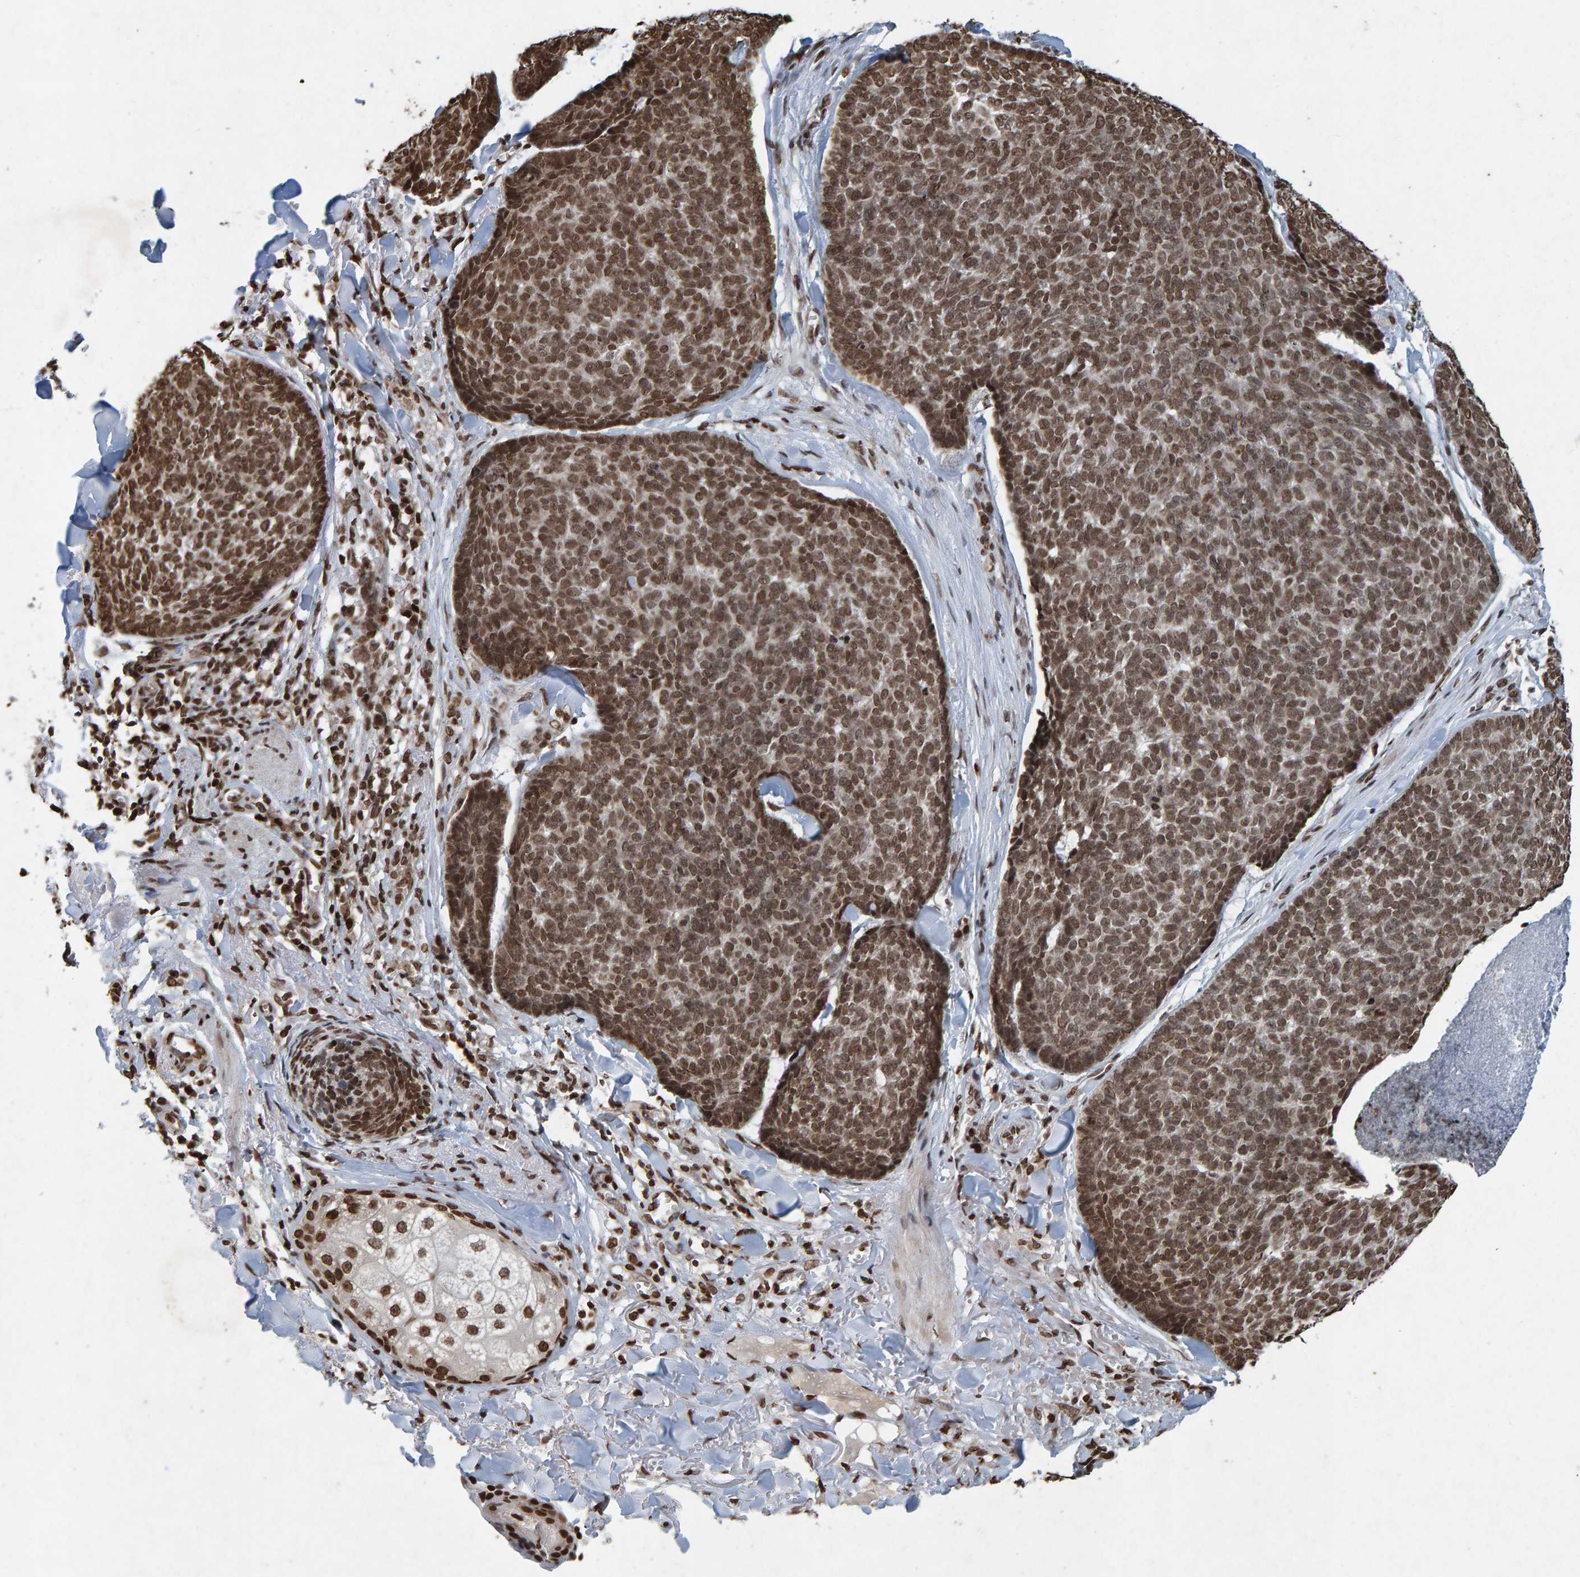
{"staining": {"intensity": "strong", "quantity": ">75%", "location": "nuclear"}, "tissue": "skin cancer", "cell_type": "Tumor cells", "image_type": "cancer", "snomed": [{"axis": "morphology", "description": "Basal cell carcinoma"}, {"axis": "topography", "description": "Skin"}], "caption": "Strong nuclear expression is identified in approximately >75% of tumor cells in basal cell carcinoma (skin). The protein is shown in brown color, while the nuclei are stained blue.", "gene": "H2AZ1", "patient": {"sex": "male", "age": 84}}